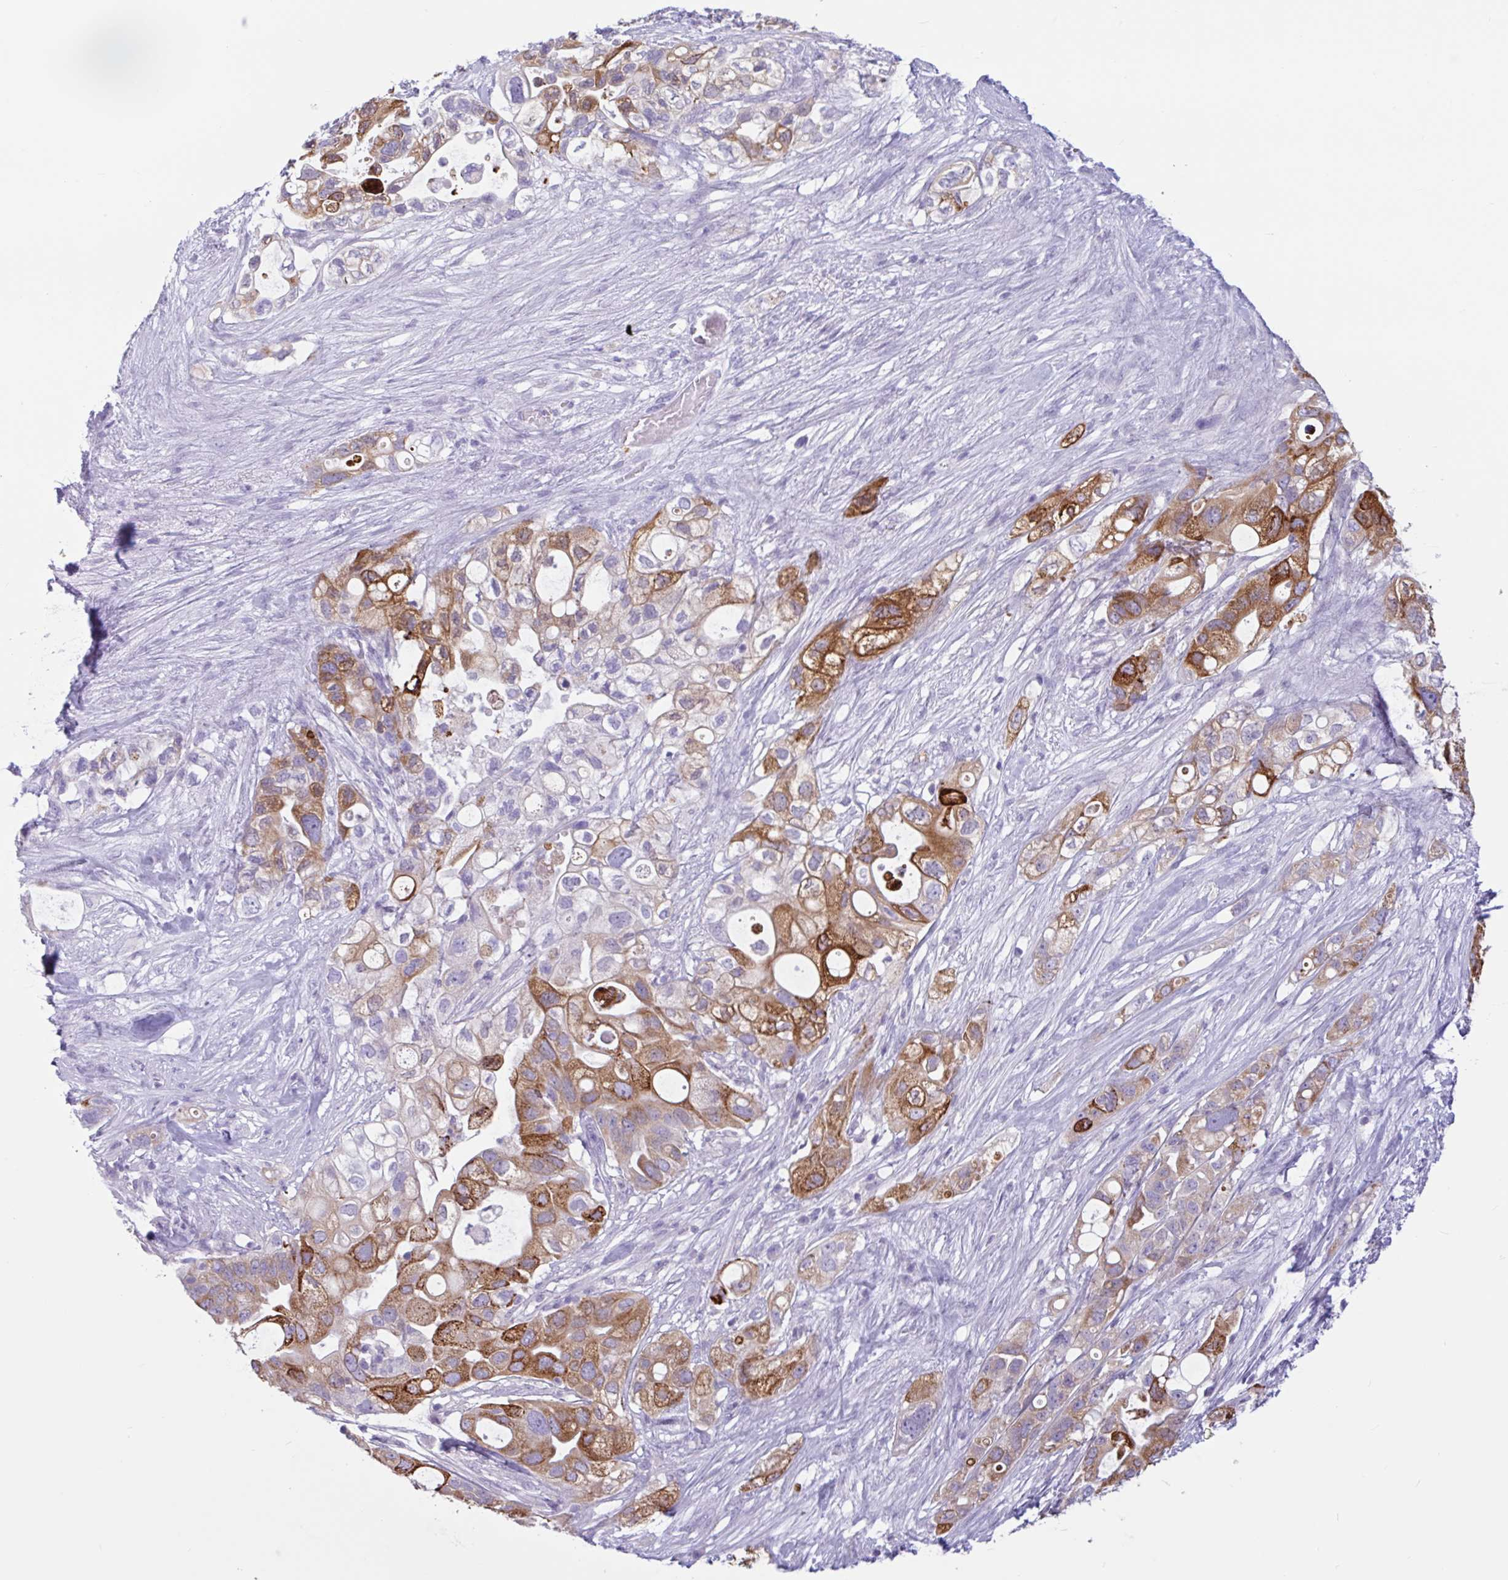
{"staining": {"intensity": "moderate", "quantity": ">75%", "location": "cytoplasmic/membranous"}, "tissue": "pancreatic cancer", "cell_type": "Tumor cells", "image_type": "cancer", "snomed": [{"axis": "morphology", "description": "Adenocarcinoma, NOS"}, {"axis": "topography", "description": "Pancreas"}], "caption": "Tumor cells reveal medium levels of moderate cytoplasmic/membranous expression in about >75% of cells in human pancreatic adenocarcinoma. Immunohistochemistry (ihc) stains the protein in brown and the nuclei are stained blue.", "gene": "CTSE", "patient": {"sex": "female", "age": 72}}